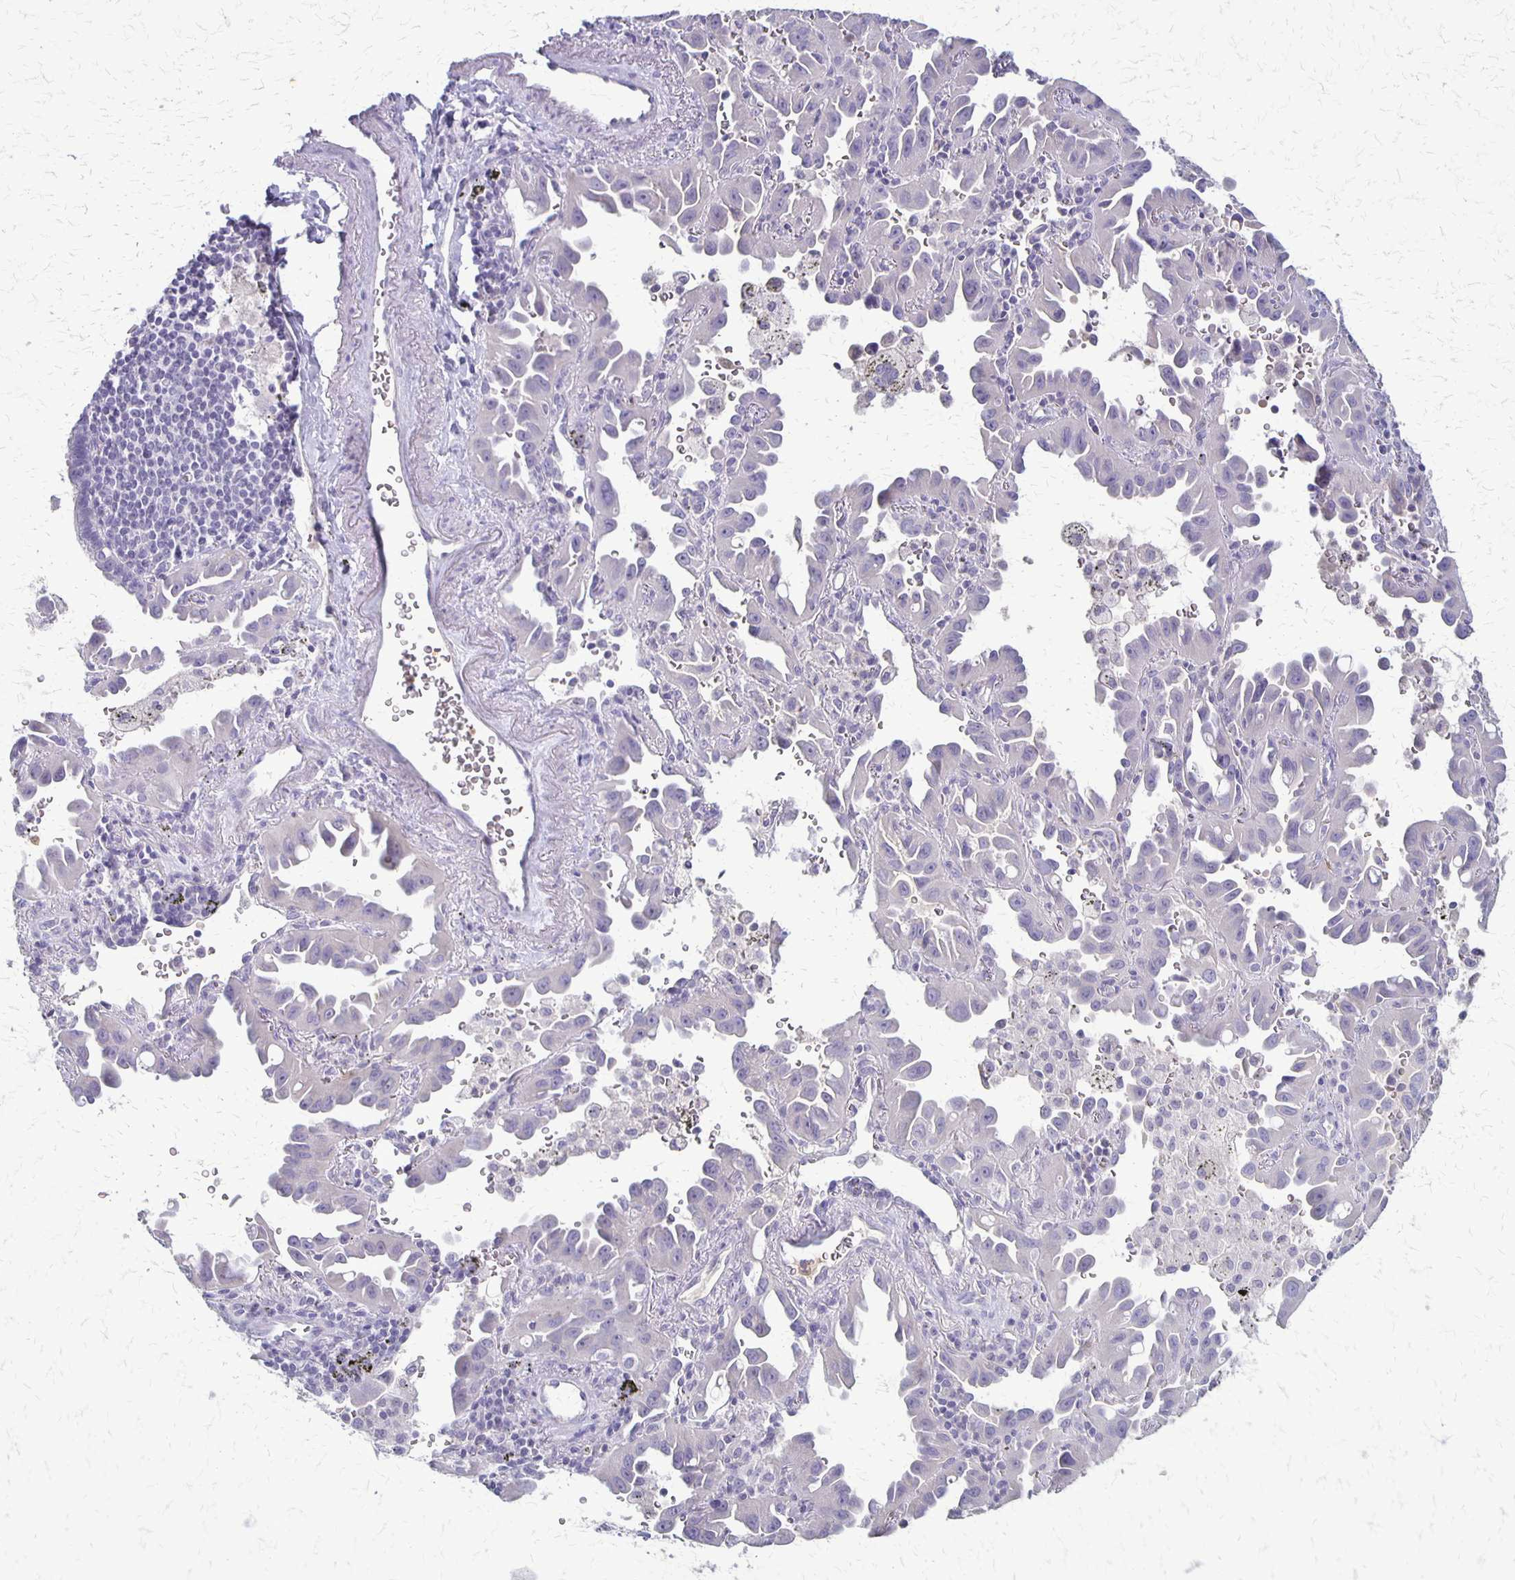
{"staining": {"intensity": "negative", "quantity": "none", "location": "none"}, "tissue": "lung cancer", "cell_type": "Tumor cells", "image_type": "cancer", "snomed": [{"axis": "morphology", "description": "Adenocarcinoma, NOS"}, {"axis": "topography", "description": "Lung"}], "caption": "Immunohistochemical staining of human lung cancer displays no significant positivity in tumor cells.", "gene": "SEPTIN5", "patient": {"sex": "male", "age": 68}}